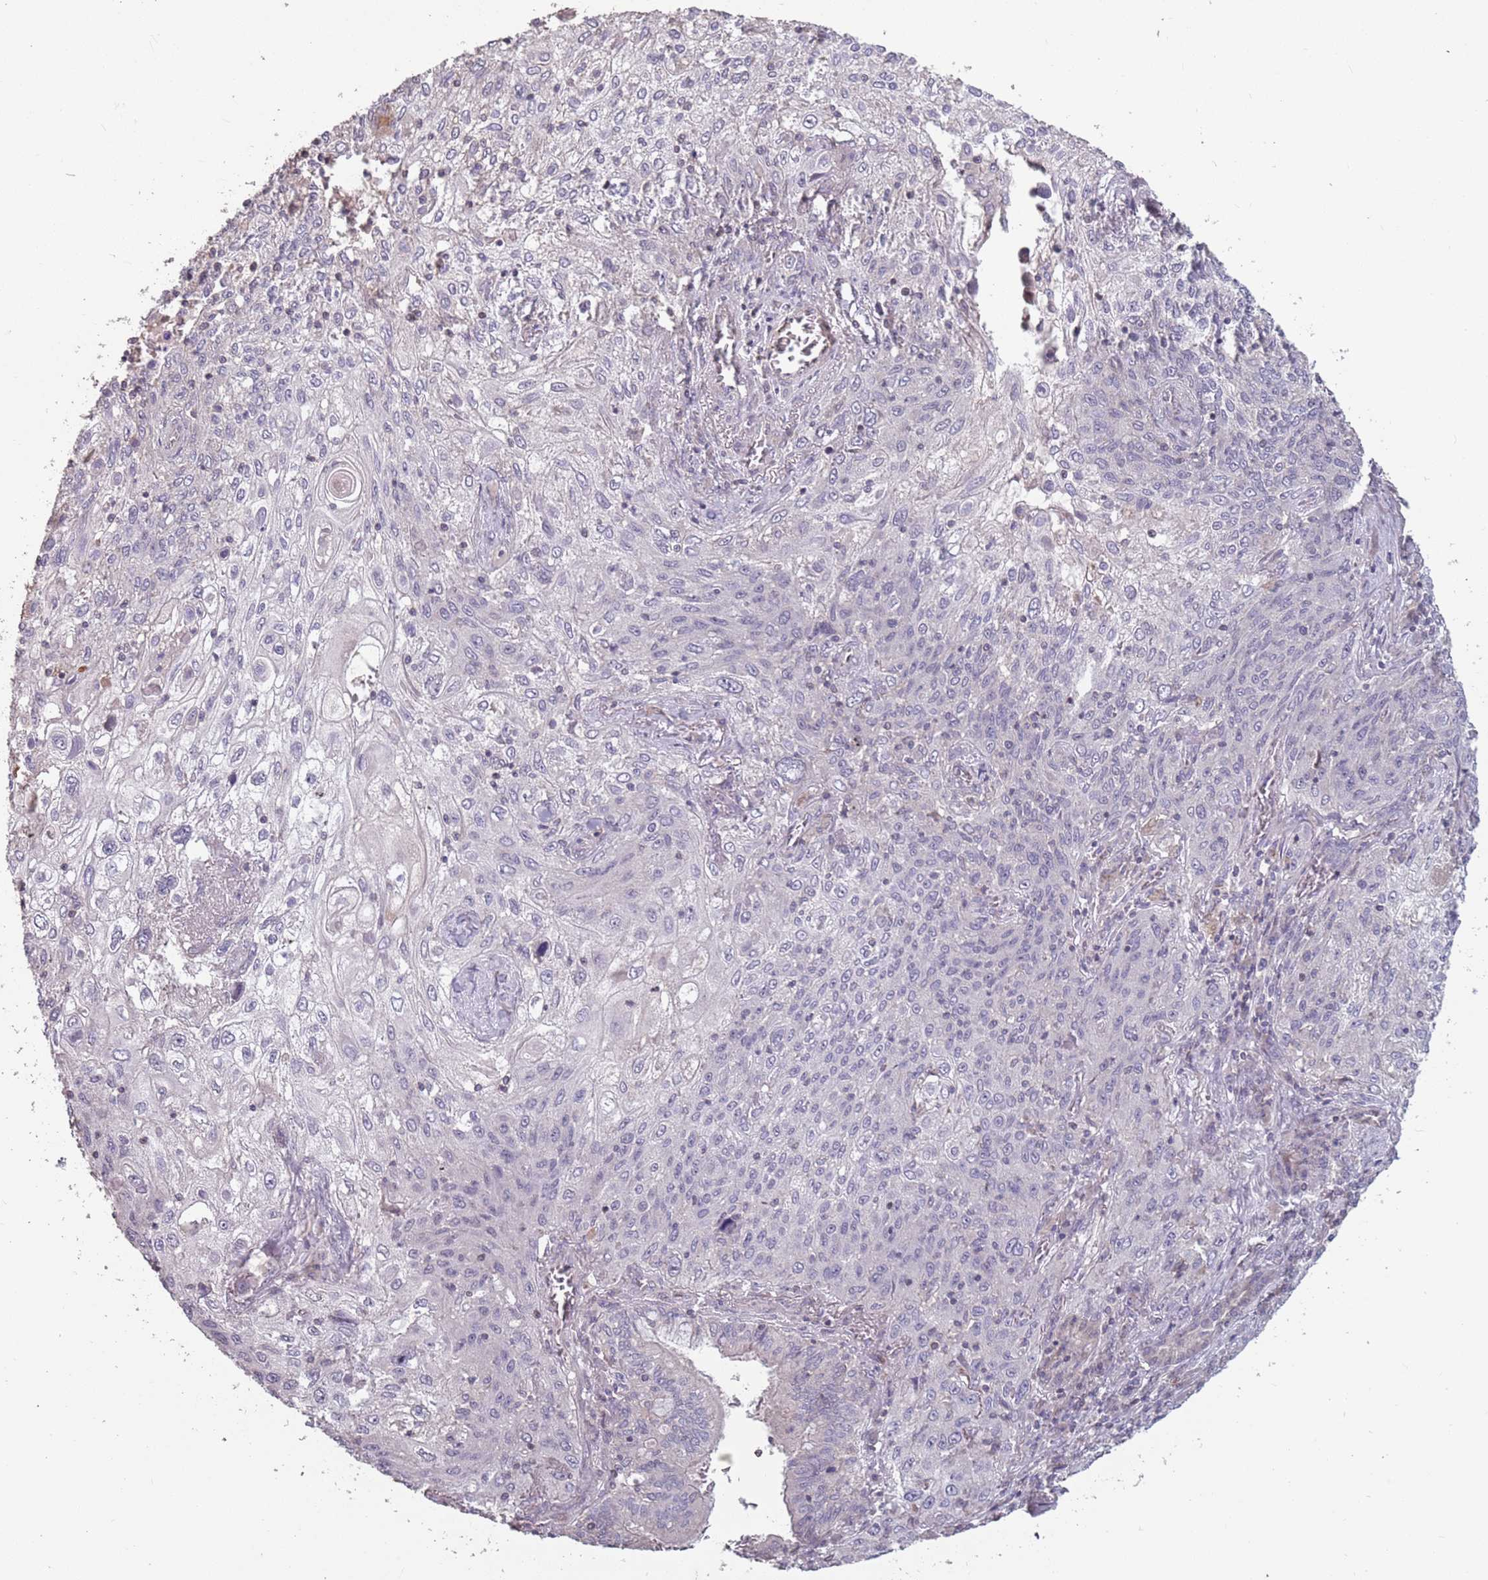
{"staining": {"intensity": "negative", "quantity": "none", "location": "none"}, "tissue": "lung cancer", "cell_type": "Tumor cells", "image_type": "cancer", "snomed": [{"axis": "morphology", "description": "Squamous cell carcinoma, NOS"}, {"axis": "topography", "description": "Lung"}], "caption": "An immunohistochemistry photomicrograph of lung squamous cell carcinoma is shown. There is no staining in tumor cells of lung squamous cell carcinoma. (IHC, brightfield microscopy, high magnification).", "gene": "MBD3L1", "patient": {"sex": "female", "age": 69}}